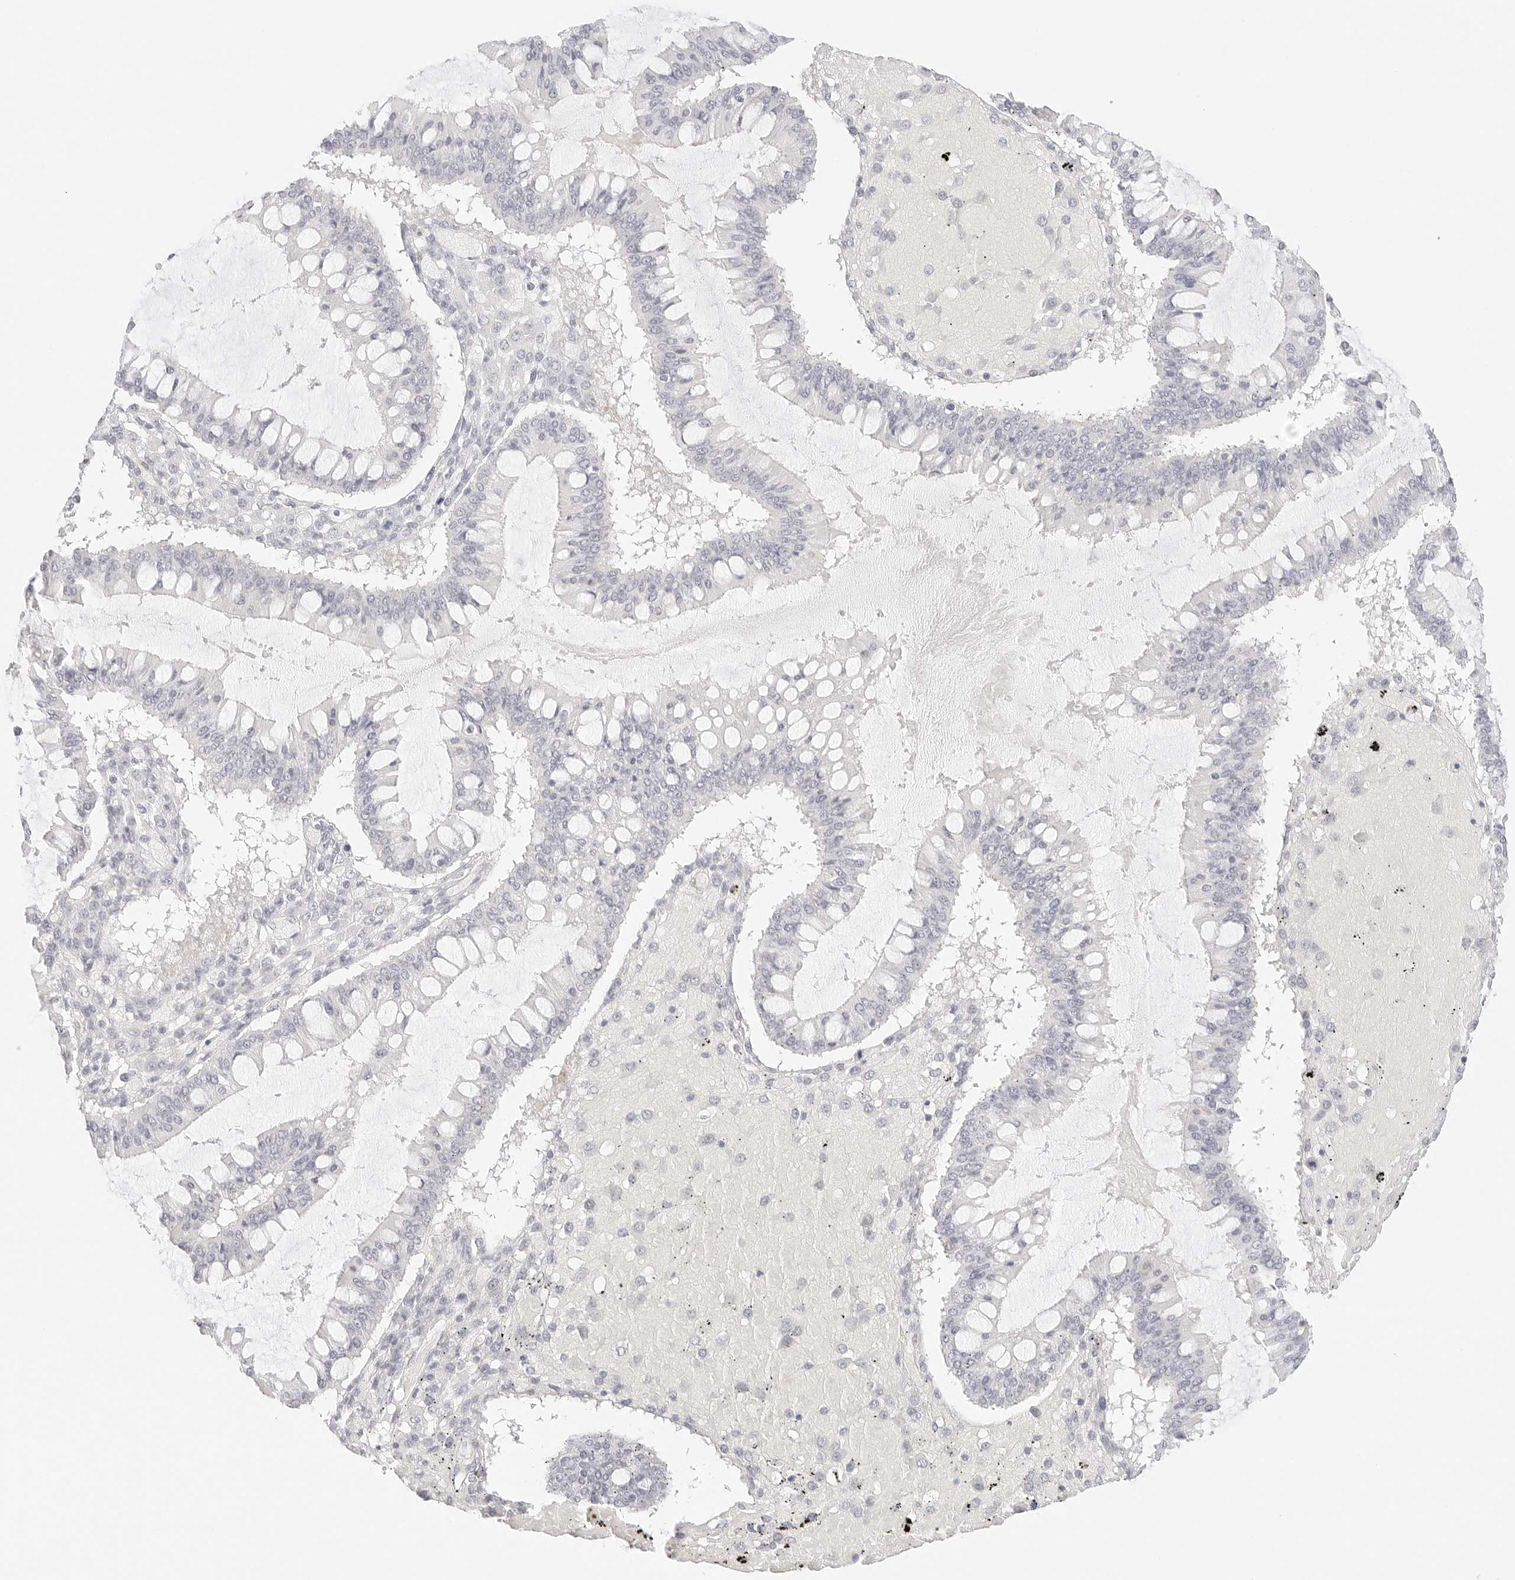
{"staining": {"intensity": "negative", "quantity": "none", "location": "none"}, "tissue": "ovarian cancer", "cell_type": "Tumor cells", "image_type": "cancer", "snomed": [{"axis": "morphology", "description": "Cystadenocarcinoma, mucinous, NOS"}, {"axis": "topography", "description": "Ovary"}], "caption": "This is an immunohistochemistry (IHC) photomicrograph of human ovarian mucinous cystadenocarcinoma. There is no staining in tumor cells.", "gene": "GNAS", "patient": {"sex": "female", "age": 73}}